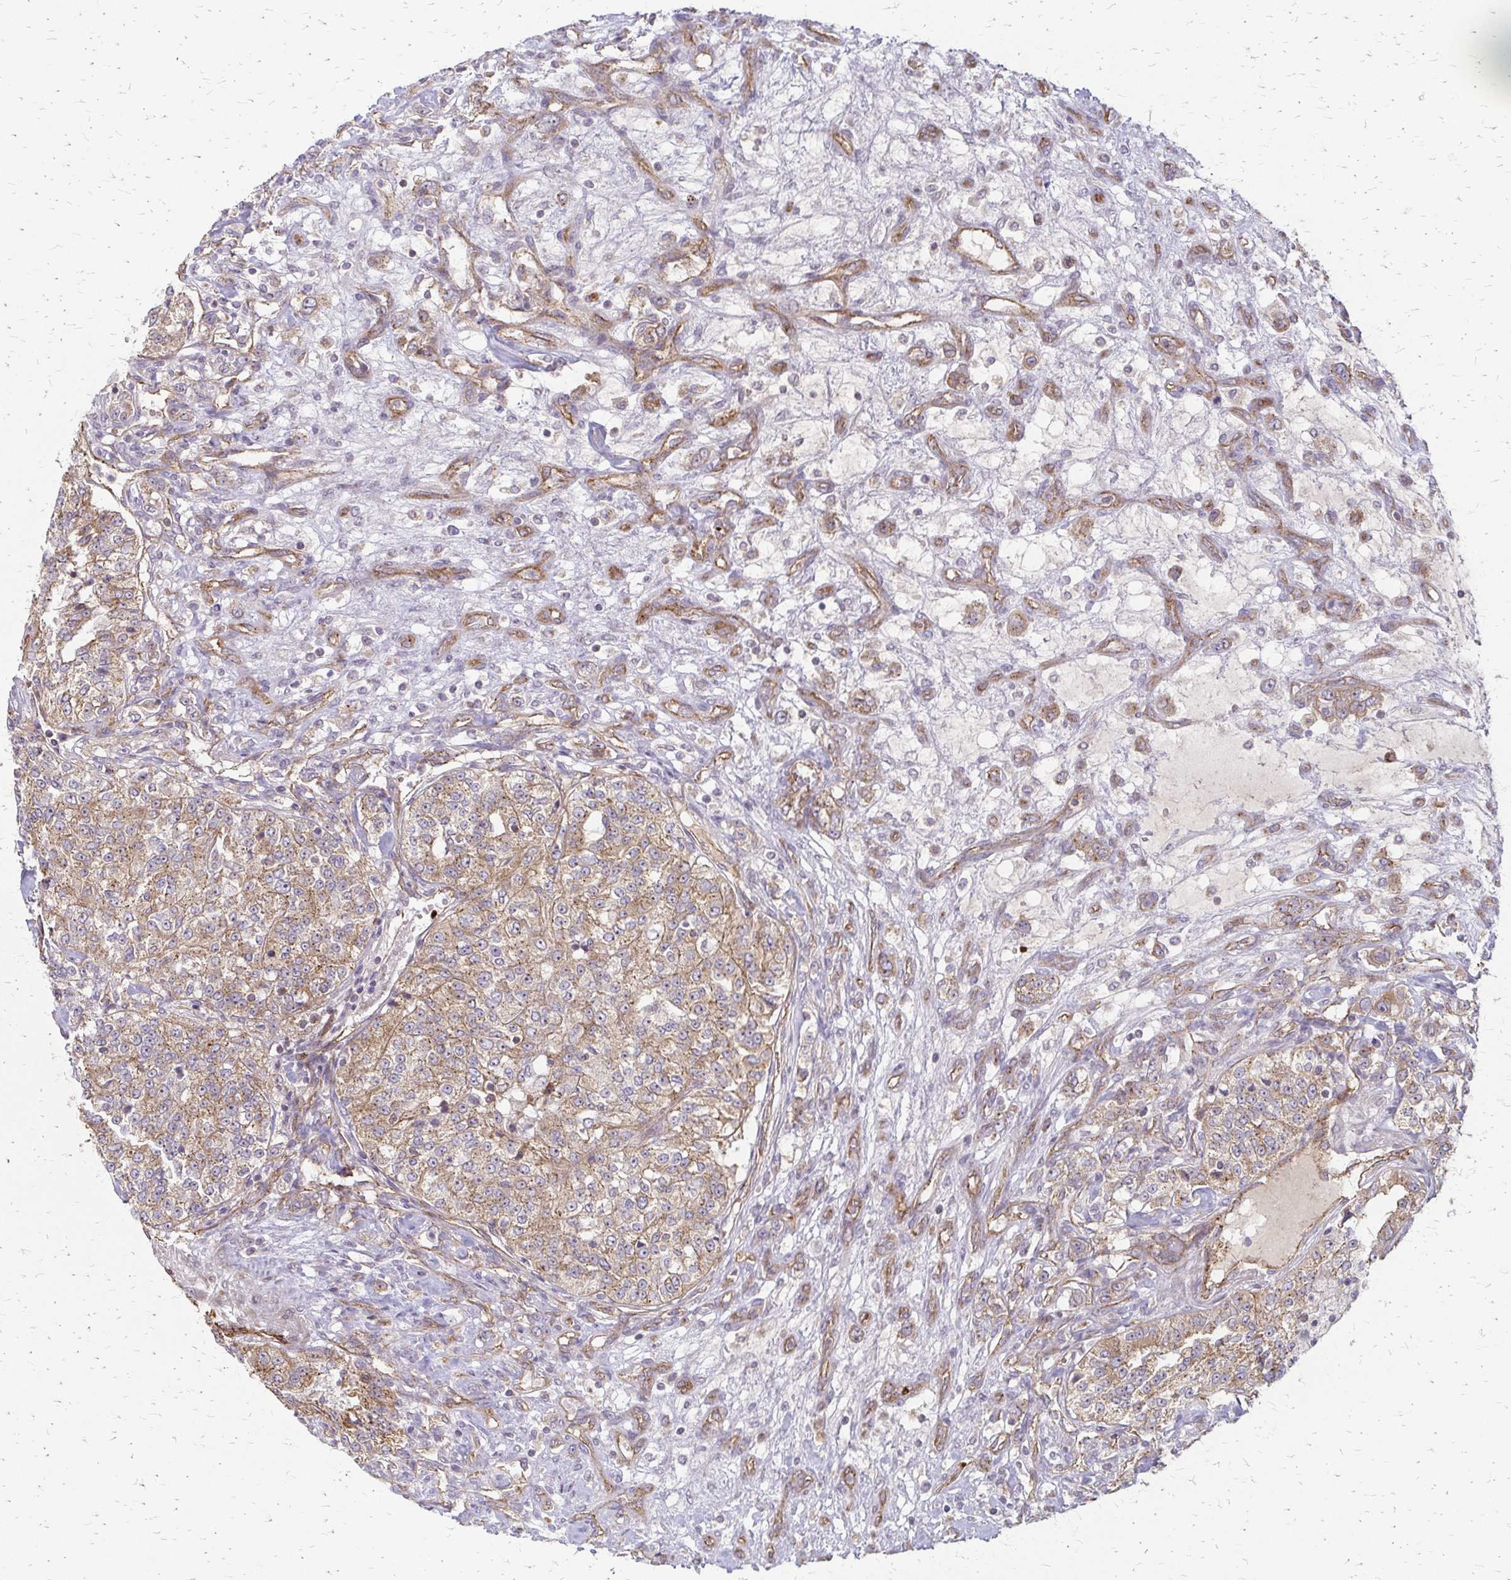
{"staining": {"intensity": "weak", "quantity": ">75%", "location": "cytoplasmic/membranous"}, "tissue": "renal cancer", "cell_type": "Tumor cells", "image_type": "cancer", "snomed": [{"axis": "morphology", "description": "Adenocarcinoma, NOS"}, {"axis": "topography", "description": "Kidney"}], "caption": "Protein expression analysis of renal cancer (adenocarcinoma) demonstrates weak cytoplasmic/membranous expression in approximately >75% of tumor cells.", "gene": "ZNF383", "patient": {"sex": "female", "age": 63}}